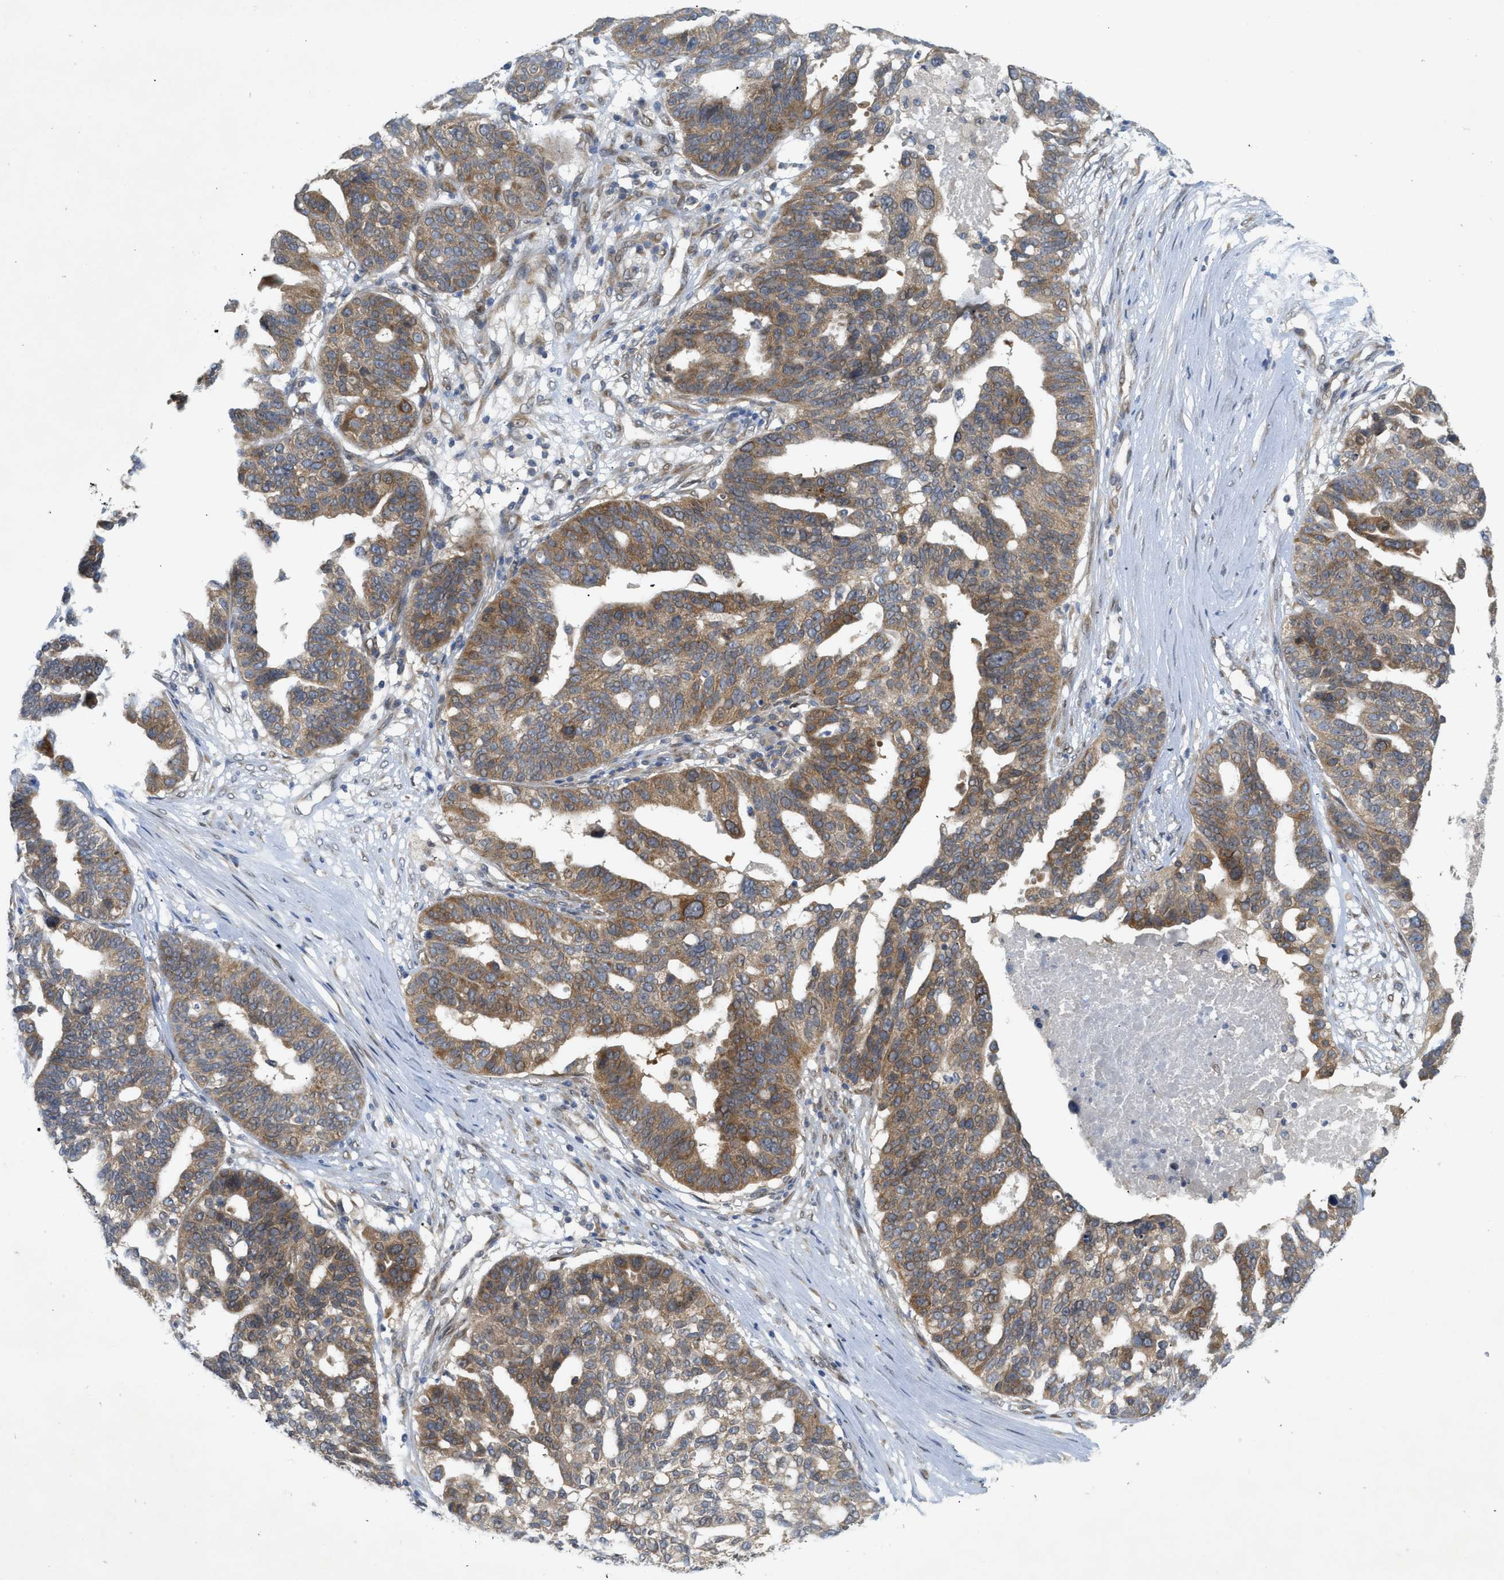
{"staining": {"intensity": "moderate", "quantity": ">75%", "location": "cytoplasmic/membranous"}, "tissue": "ovarian cancer", "cell_type": "Tumor cells", "image_type": "cancer", "snomed": [{"axis": "morphology", "description": "Cystadenocarcinoma, serous, NOS"}, {"axis": "topography", "description": "Ovary"}], "caption": "DAB (3,3'-diaminobenzidine) immunohistochemical staining of human ovarian serous cystadenocarcinoma exhibits moderate cytoplasmic/membranous protein expression in approximately >75% of tumor cells.", "gene": "EIF2AK3", "patient": {"sex": "female", "age": 59}}